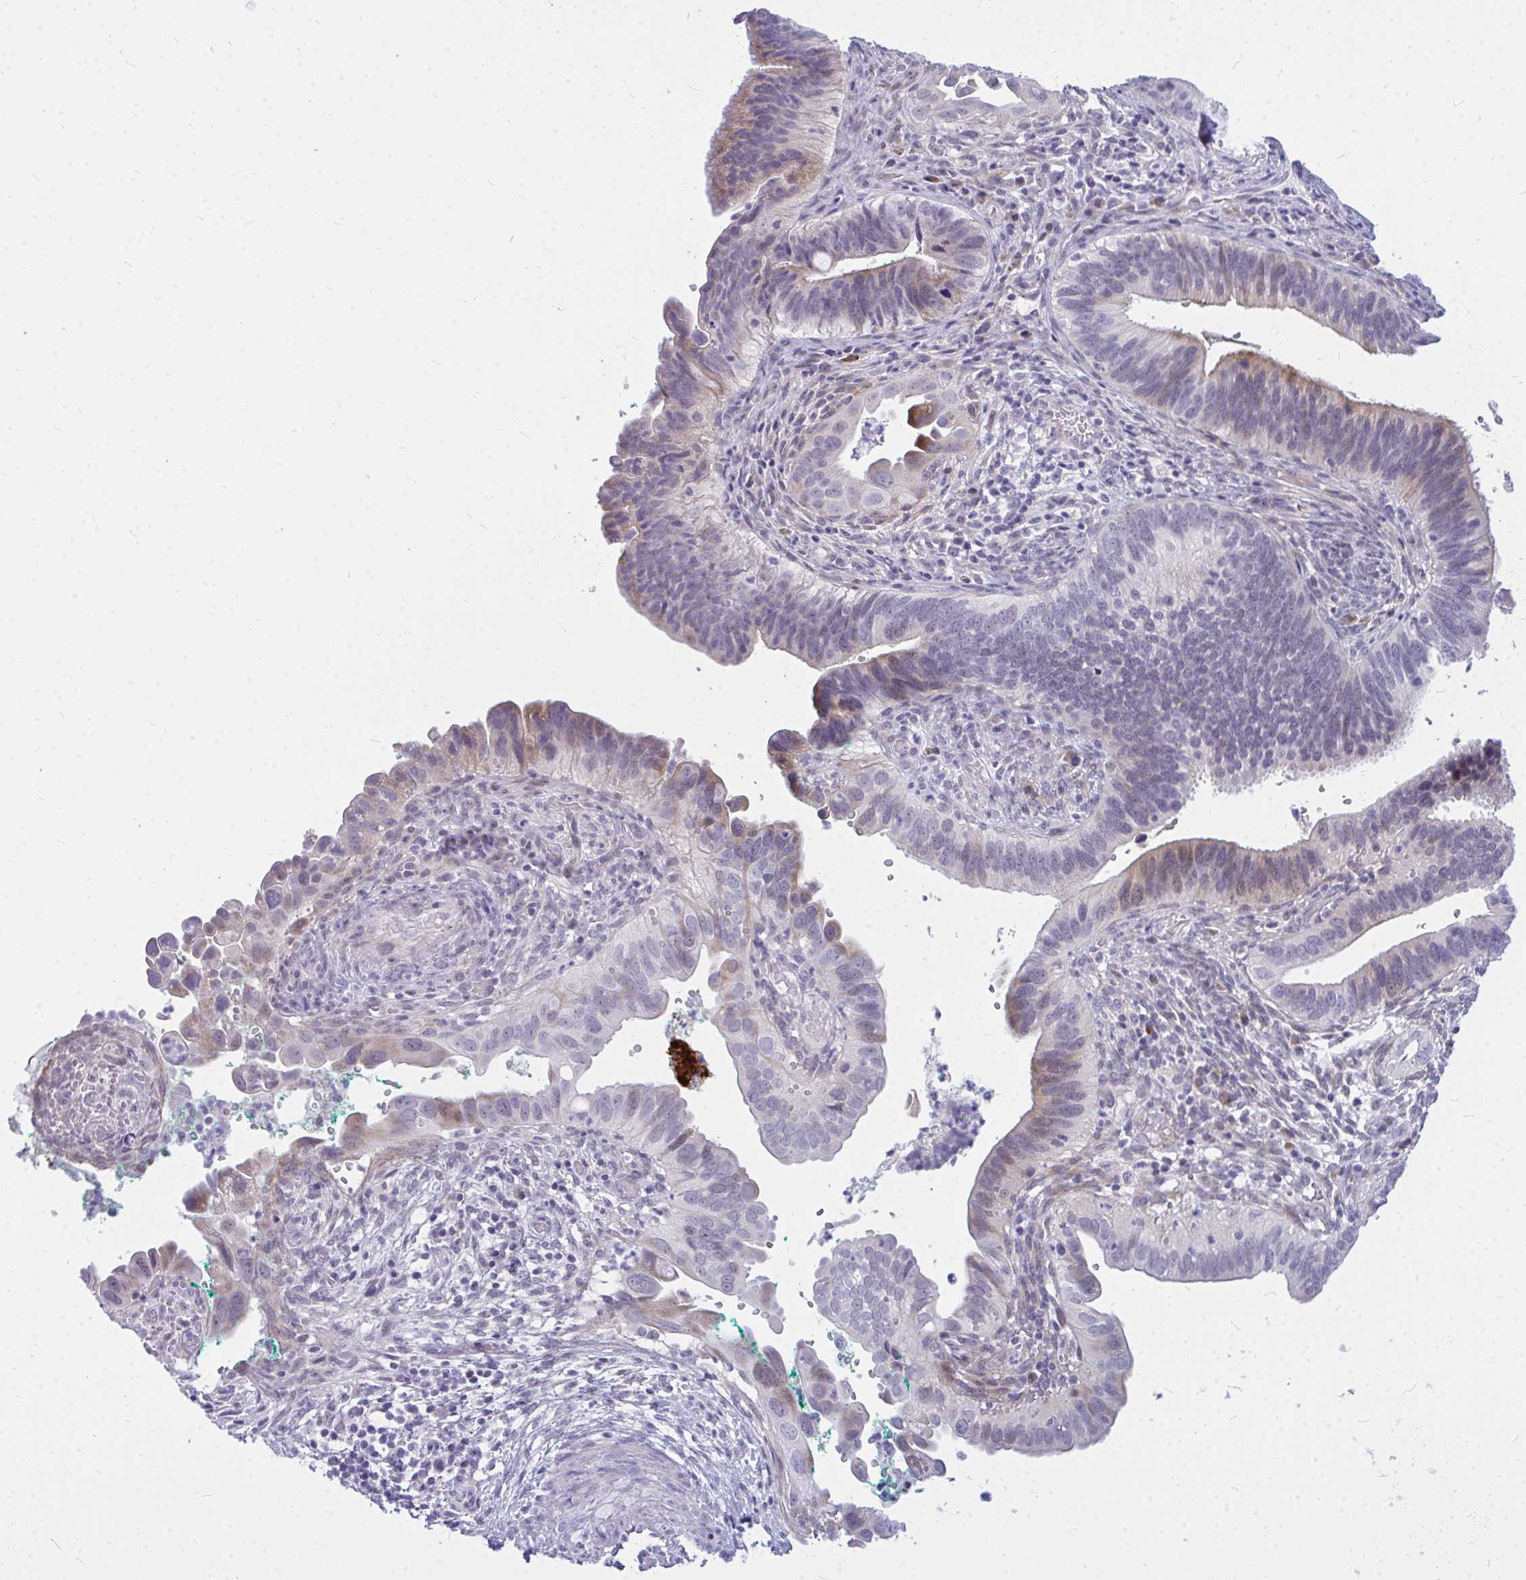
{"staining": {"intensity": "moderate", "quantity": "<25%", "location": "cytoplasmic/membranous"}, "tissue": "cervical cancer", "cell_type": "Tumor cells", "image_type": "cancer", "snomed": [{"axis": "morphology", "description": "Adenocarcinoma, NOS"}, {"axis": "topography", "description": "Cervix"}], "caption": "Human cervical cancer (adenocarcinoma) stained with a protein marker shows moderate staining in tumor cells.", "gene": "ZSCAN25", "patient": {"sex": "female", "age": 42}}